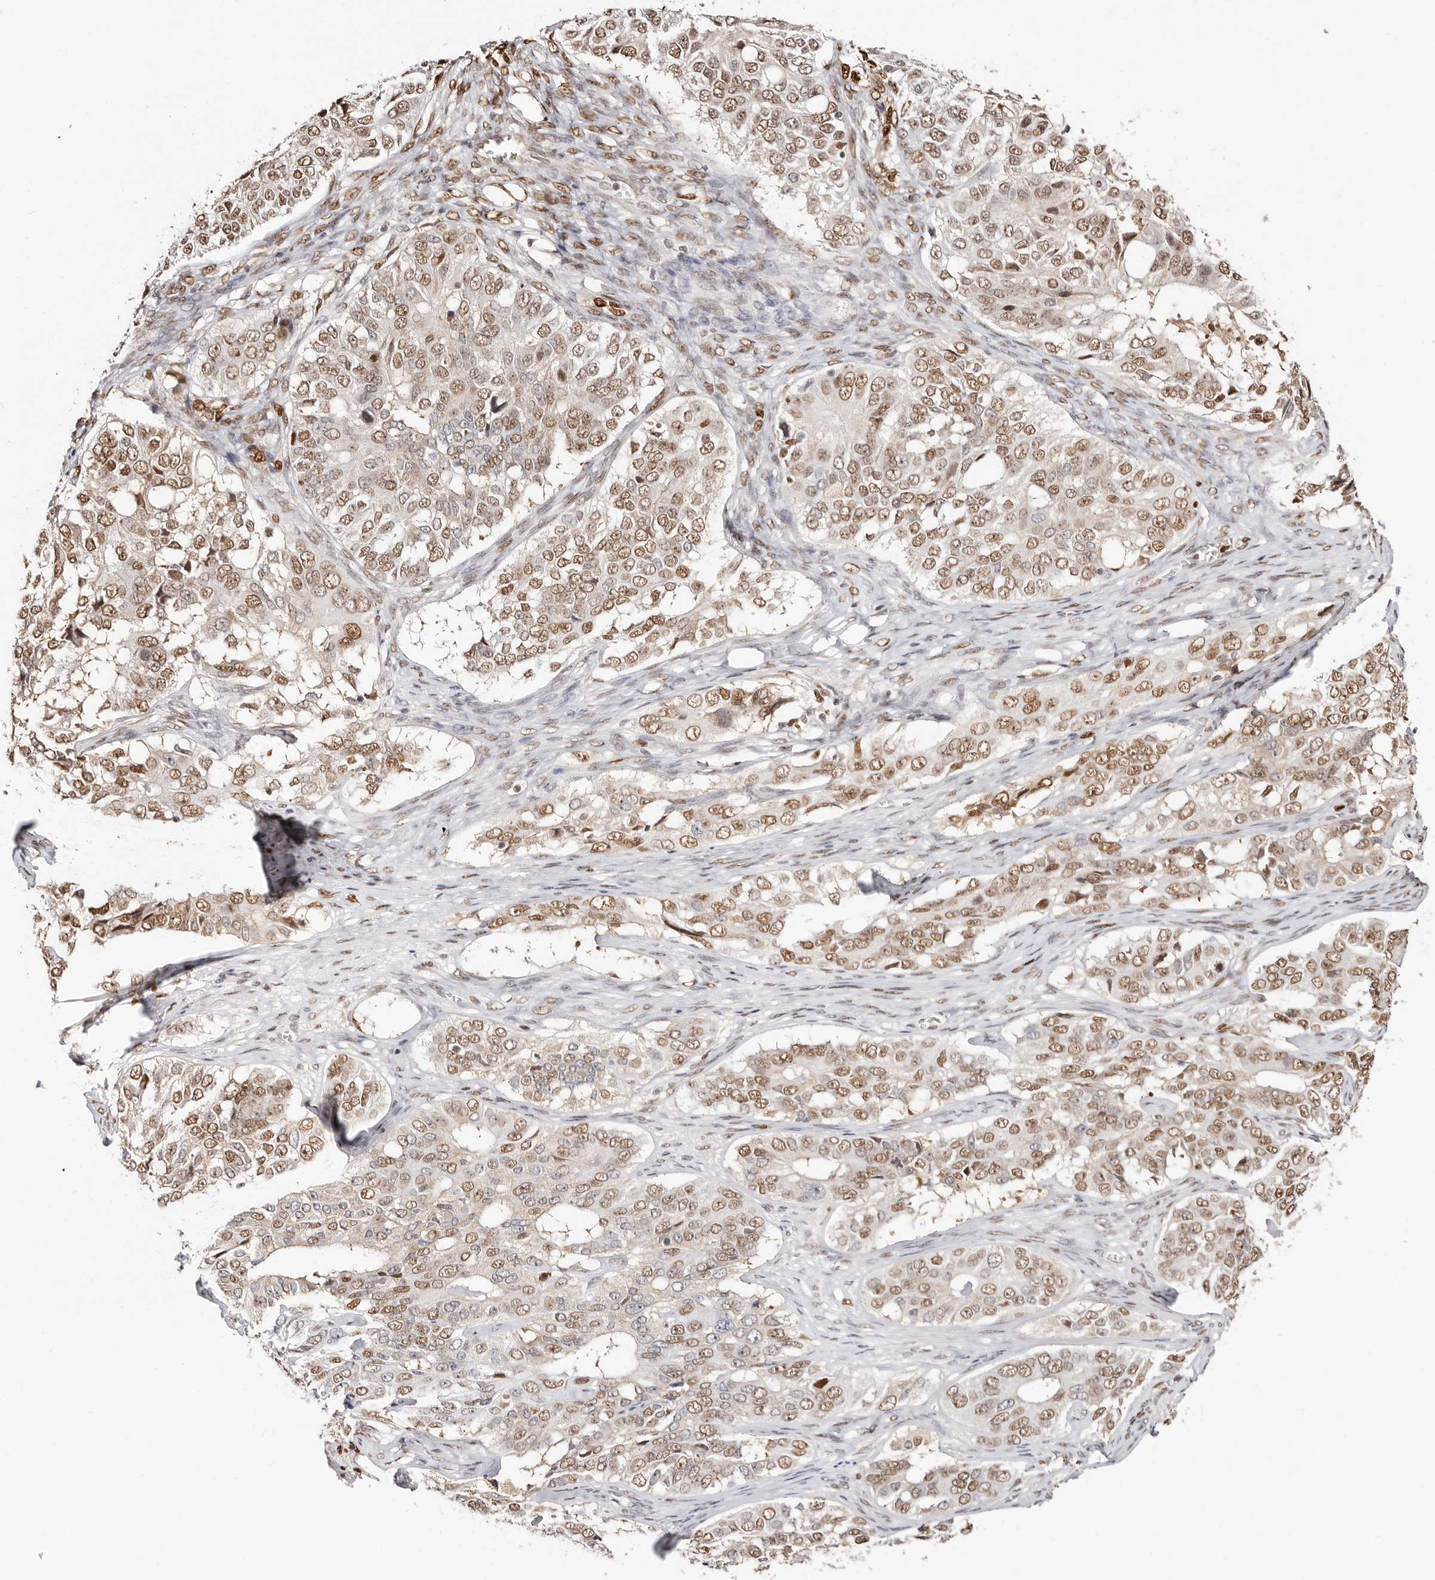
{"staining": {"intensity": "moderate", "quantity": ">75%", "location": "nuclear"}, "tissue": "ovarian cancer", "cell_type": "Tumor cells", "image_type": "cancer", "snomed": [{"axis": "morphology", "description": "Carcinoma, endometroid"}, {"axis": "topography", "description": "Ovary"}], "caption": "Ovarian cancer was stained to show a protein in brown. There is medium levels of moderate nuclear expression in about >75% of tumor cells.", "gene": "TKT", "patient": {"sex": "female", "age": 51}}